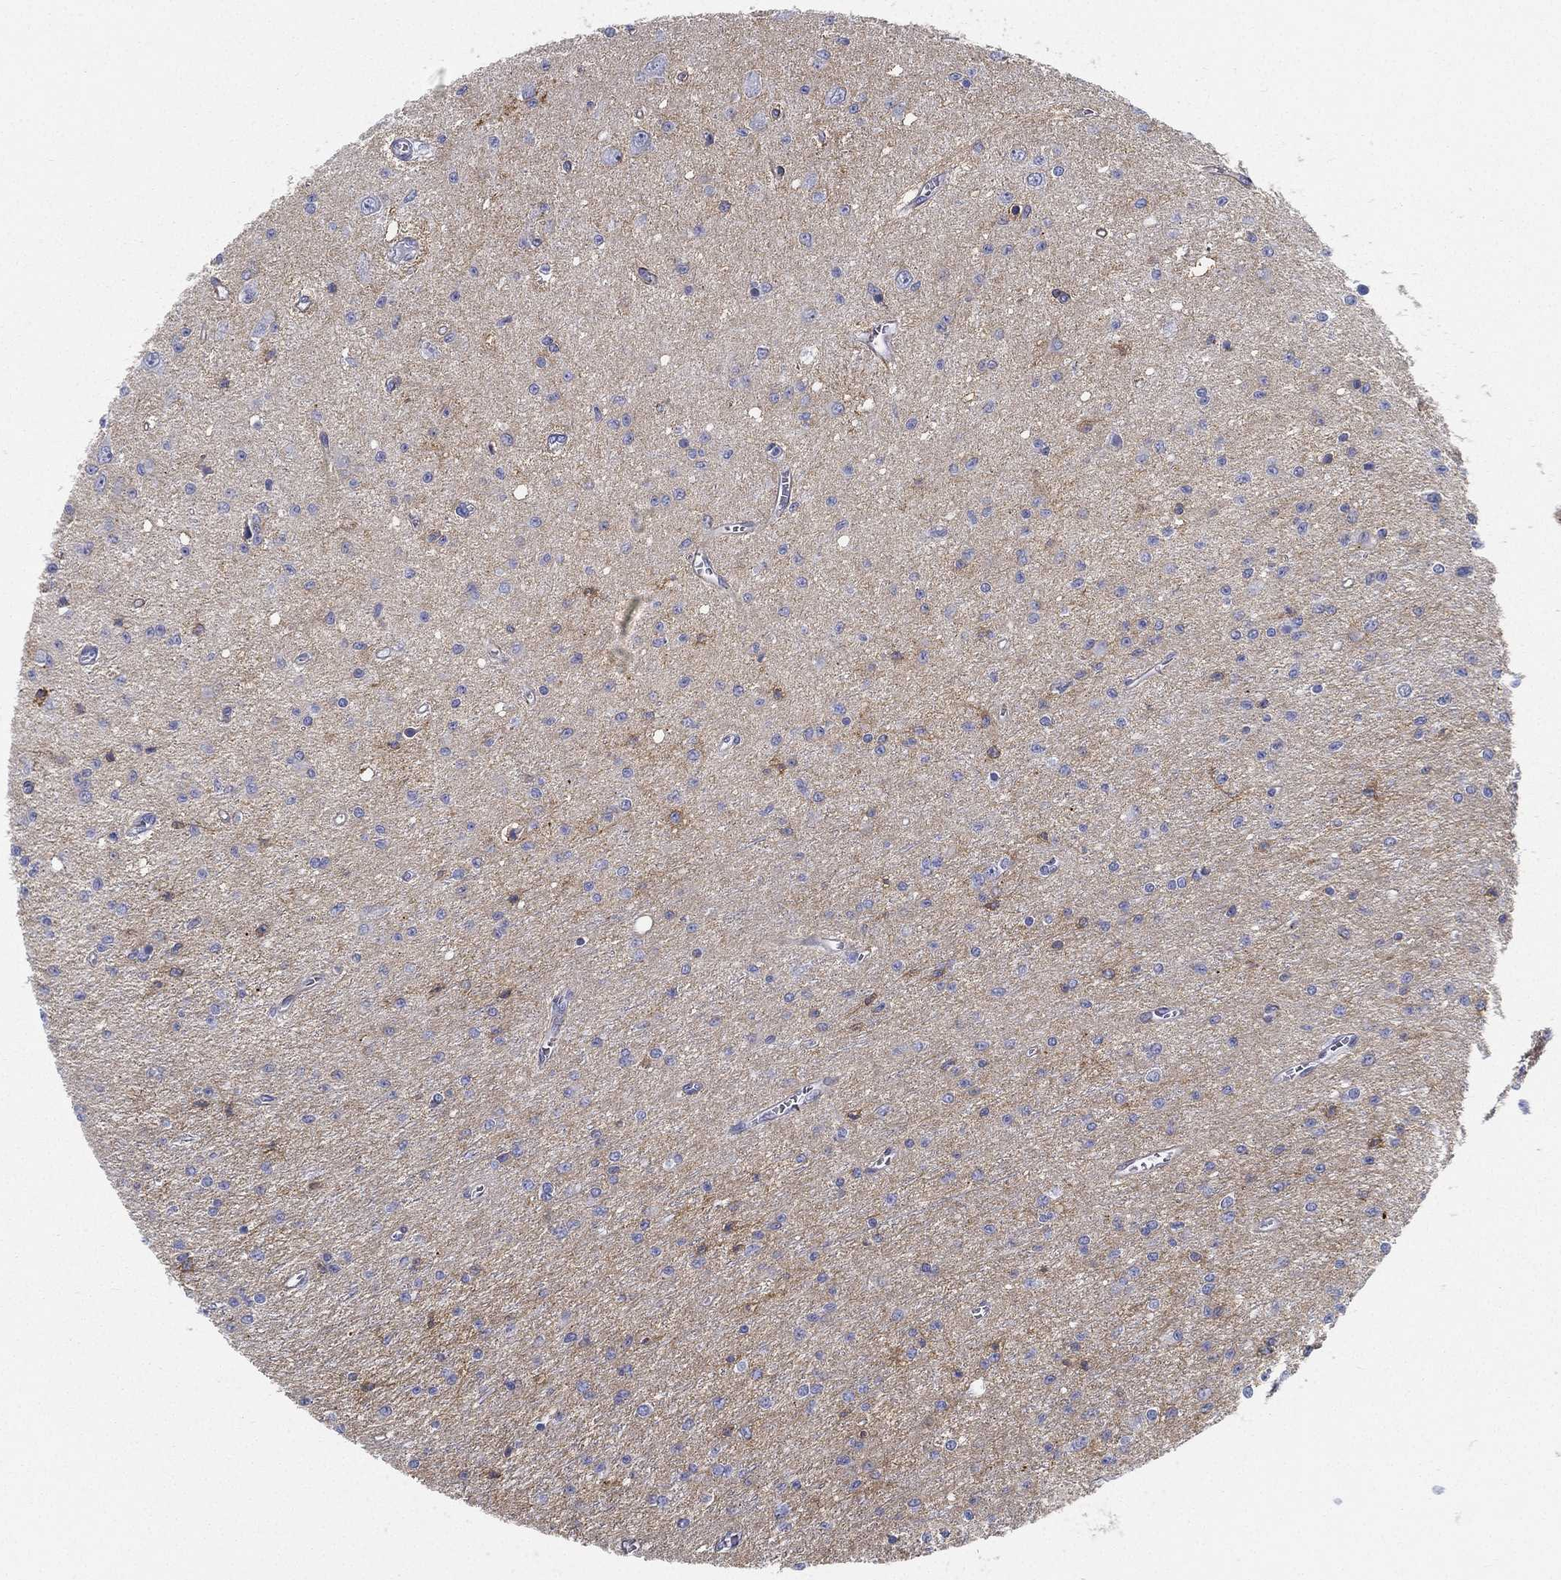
{"staining": {"intensity": "negative", "quantity": "none", "location": "none"}, "tissue": "glioma", "cell_type": "Tumor cells", "image_type": "cancer", "snomed": [{"axis": "morphology", "description": "Glioma, malignant, Low grade"}, {"axis": "topography", "description": "Brain"}], "caption": "An immunohistochemistry (IHC) image of glioma is shown. There is no staining in tumor cells of glioma.", "gene": "ATP1B2", "patient": {"sex": "female", "age": 45}}